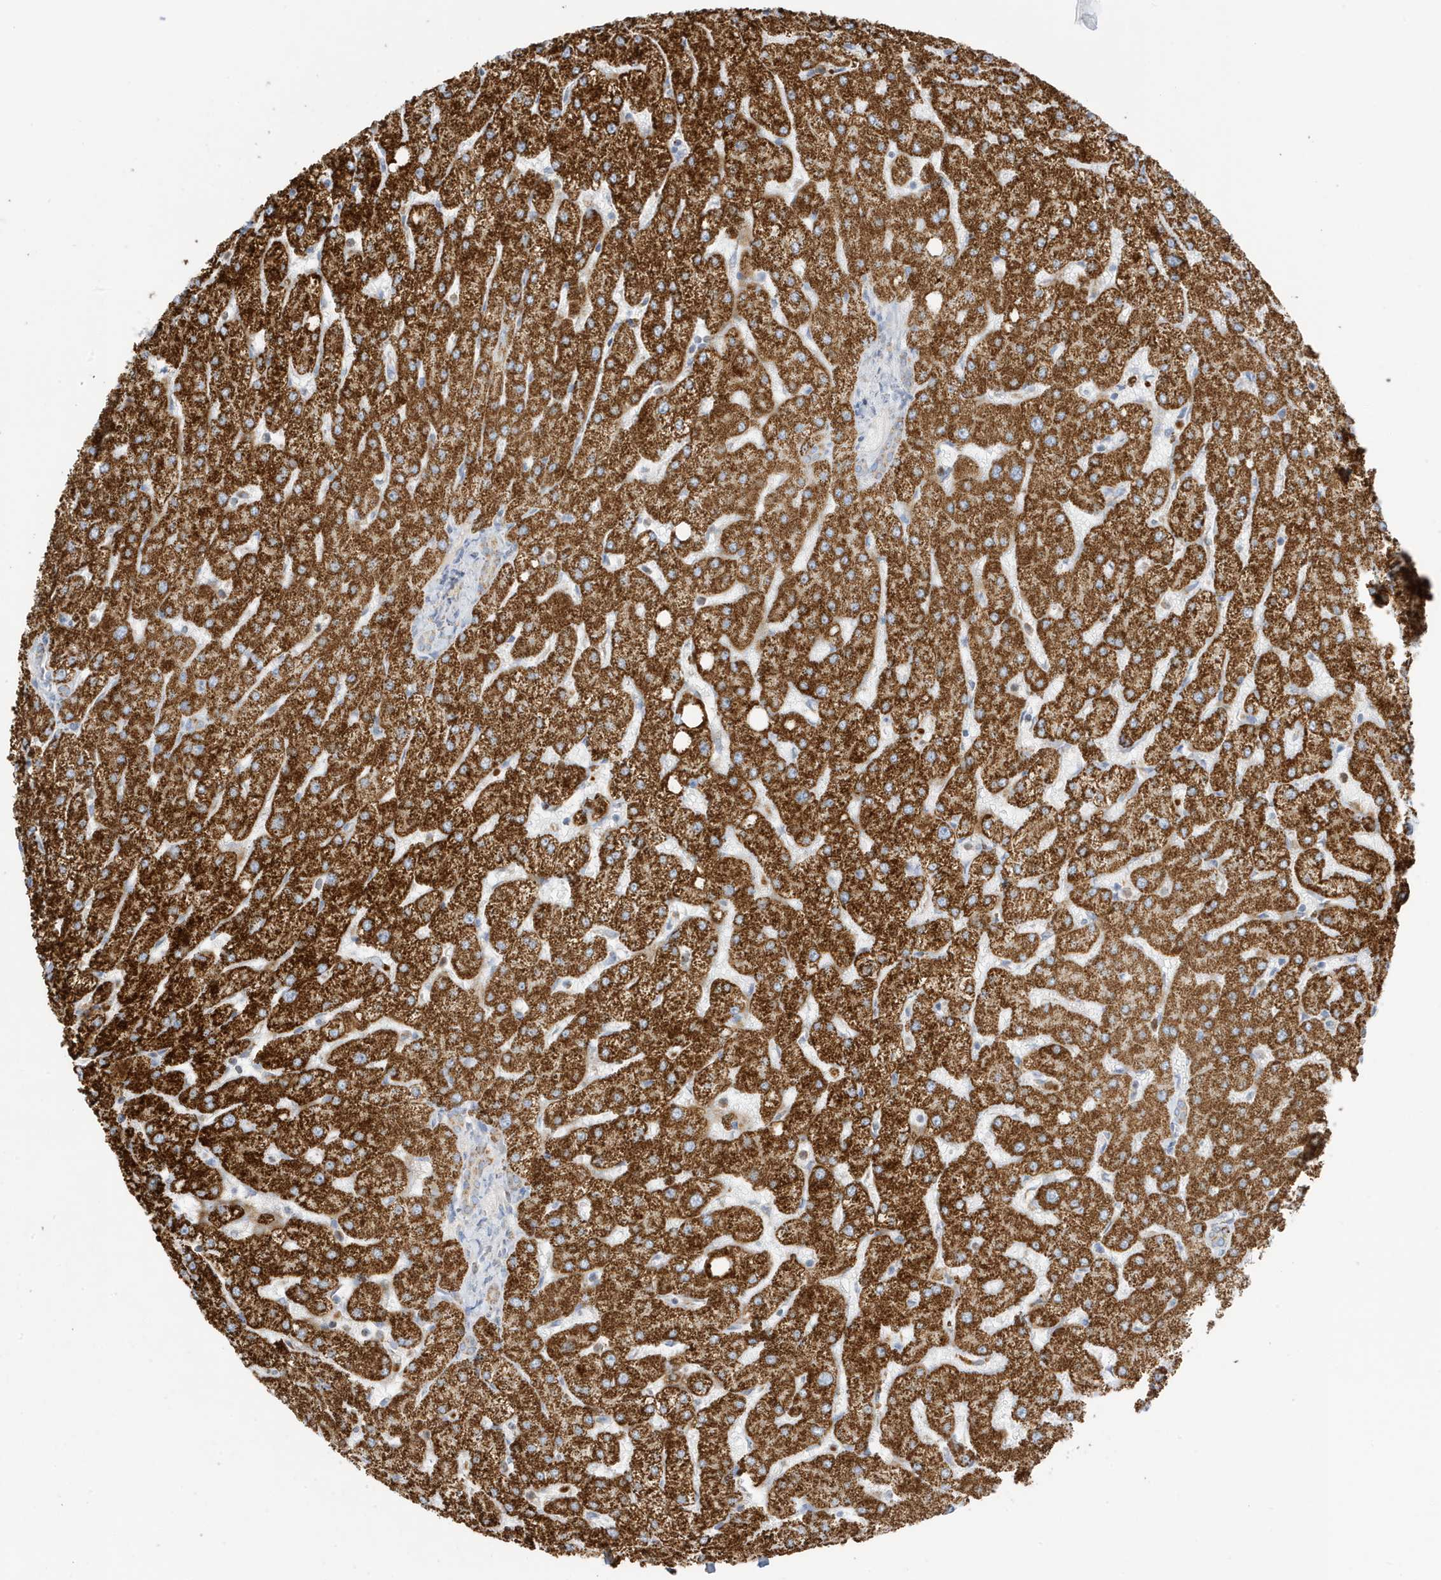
{"staining": {"intensity": "weak", "quantity": ">75%", "location": "cytoplasmic/membranous"}, "tissue": "liver", "cell_type": "Cholangiocytes", "image_type": "normal", "snomed": [{"axis": "morphology", "description": "Normal tissue, NOS"}, {"axis": "topography", "description": "Liver"}], "caption": "Cholangiocytes reveal weak cytoplasmic/membranous positivity in about >75% of cells in unremarkable liver.", "gene": "CAPN13", "patient": {"sex": "female", "age": 54}}